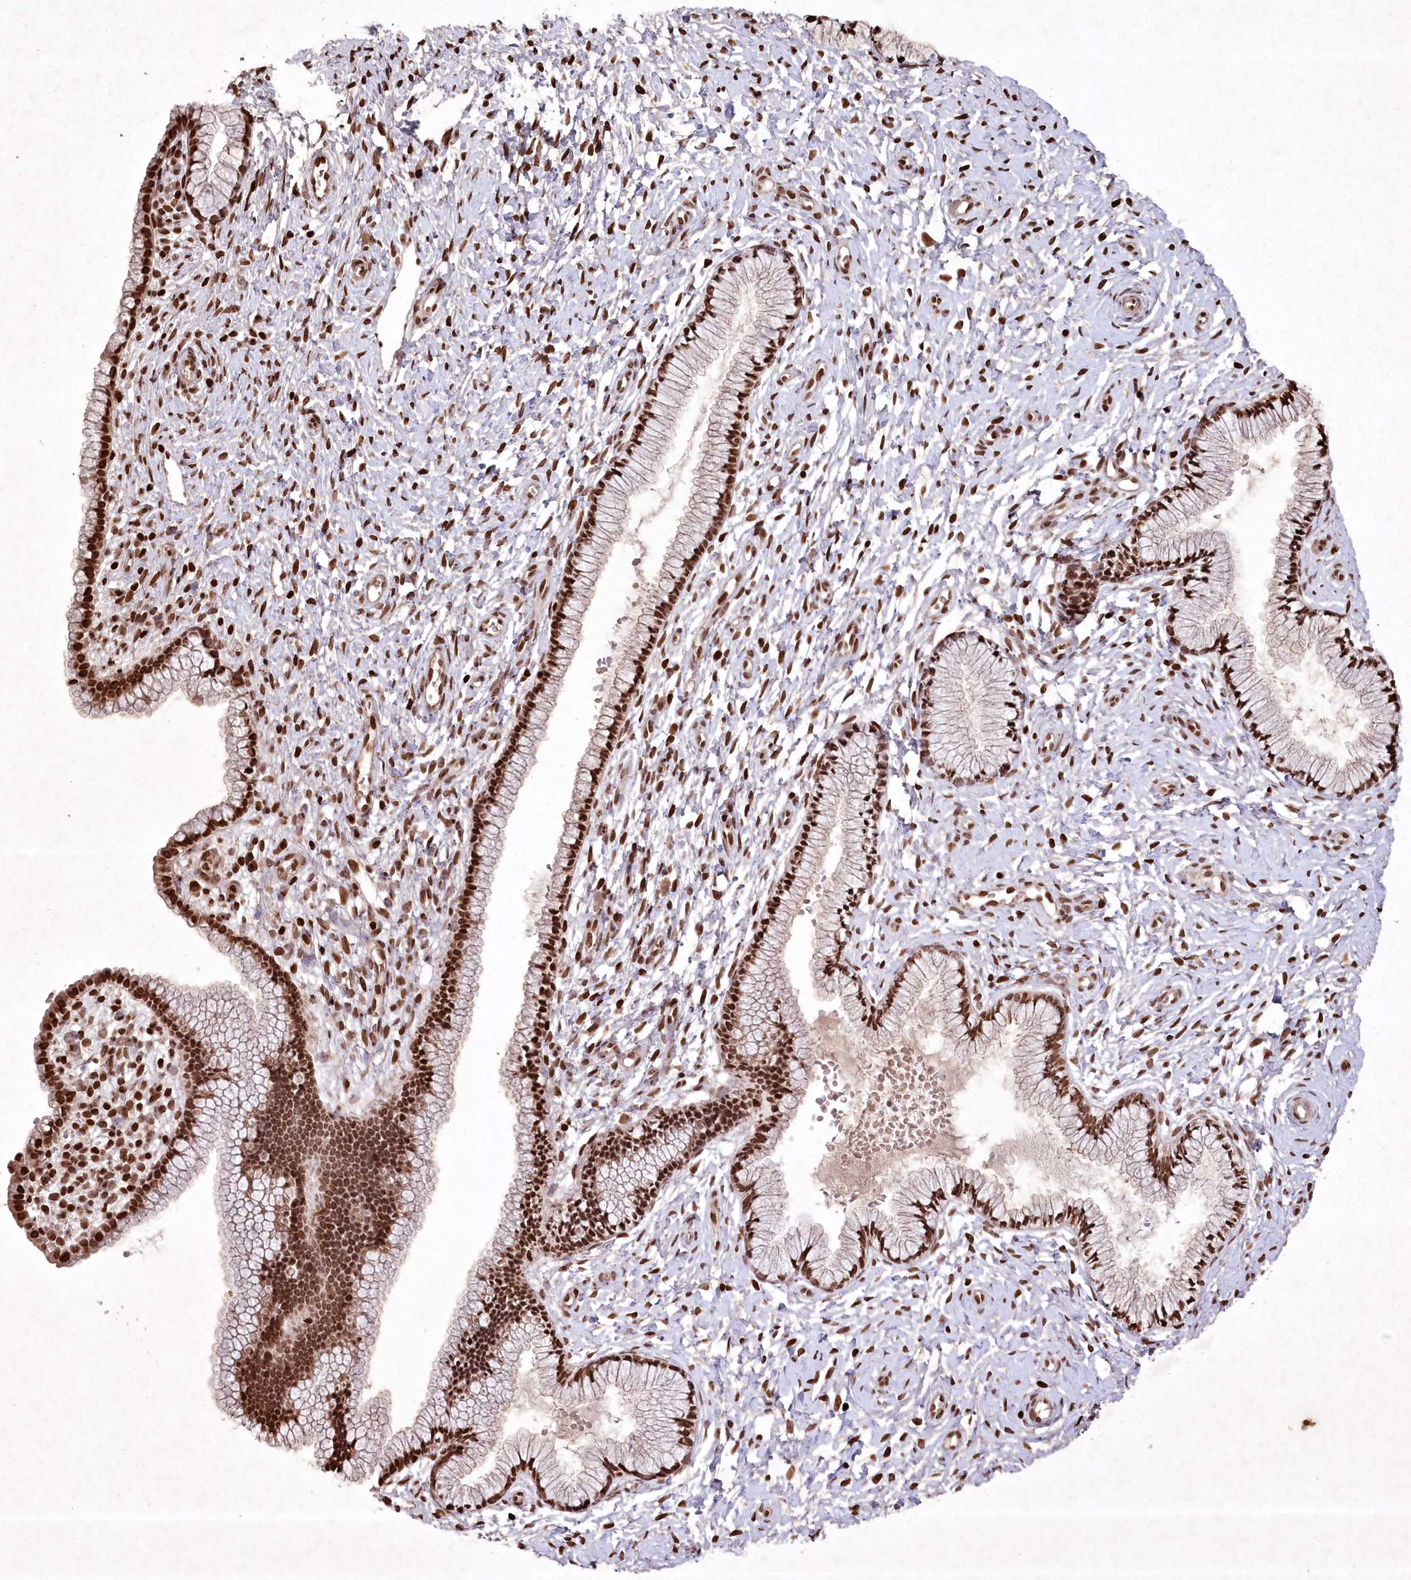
{"staining": {"intensity": "strong", "quantity": ">75%", "location": "nuclear"}, "tissue": "cervix", "cell_type": "Glandular cells", "image_type": "normal", "snomed": [{"axis": "morphology", "description": "Normal tissue, NOS"}, {"axis": "topography", "description": "Cervix"}], "caption": "Brown immunohistochemical staining in normal cervix reveals strong nuclear expression in about >75% of glandular cells.", "gene": "CCSER2", "patient": {"sex": "female", "age": 33}}